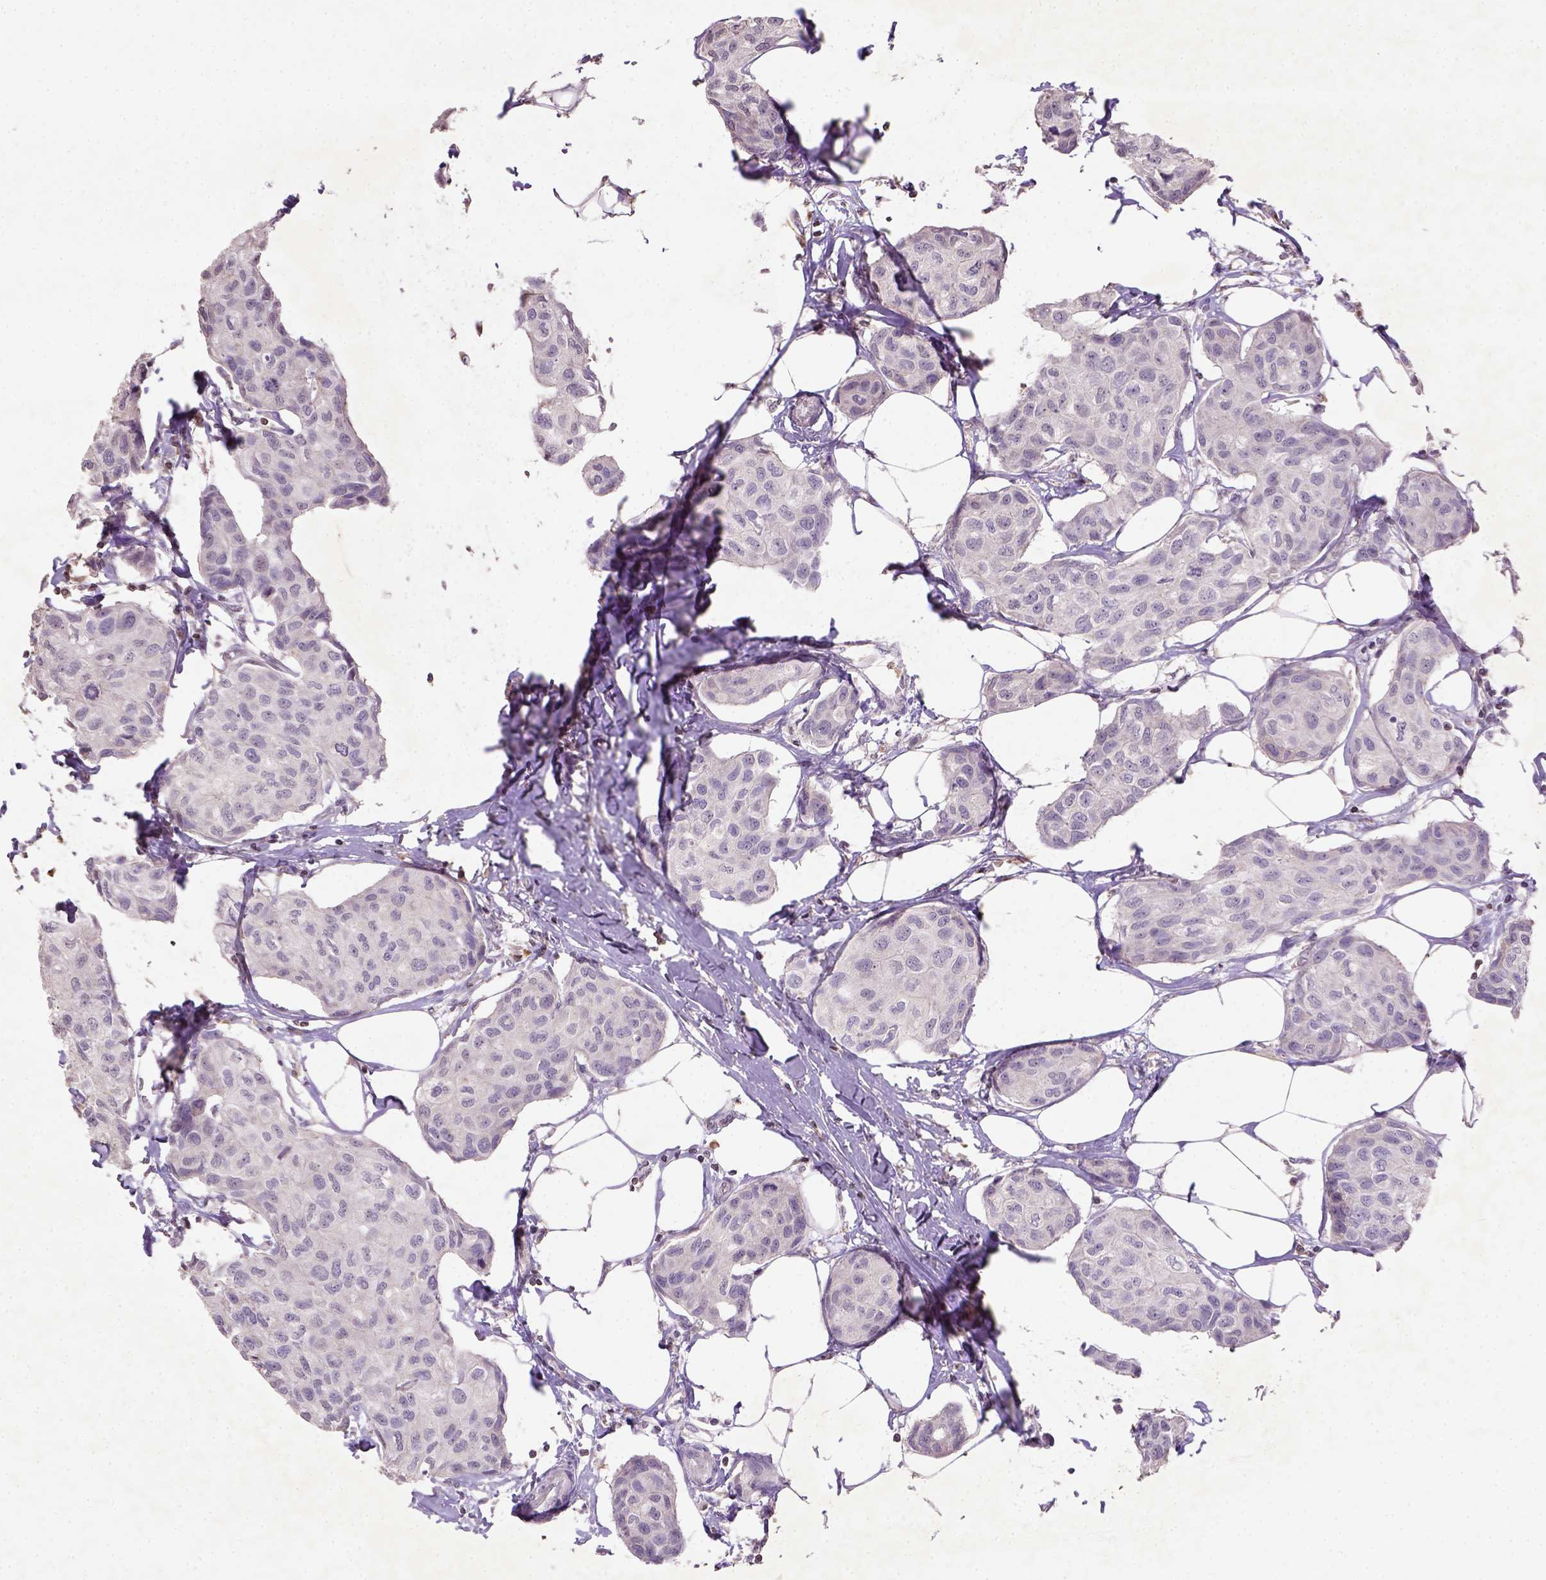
{"staining": {"intensity": "negative", "quantity": "none", "location": "none"}, "tissue": "breast cancer", "cell_type": "Tumor cells", "image_type": "cancer", "snomed": [{"axis": "morphology", "description": "Duct carcinoma"}, {"axis": "topography", "description": "Breast"}], "caption": "Immunohistochemical staining of human infiltrating ductal carcinoma (breast) exhibits no significant staining in tumor cells.", "gene": "NUDT3", "patient": {"sex": "female", "age": 80}}